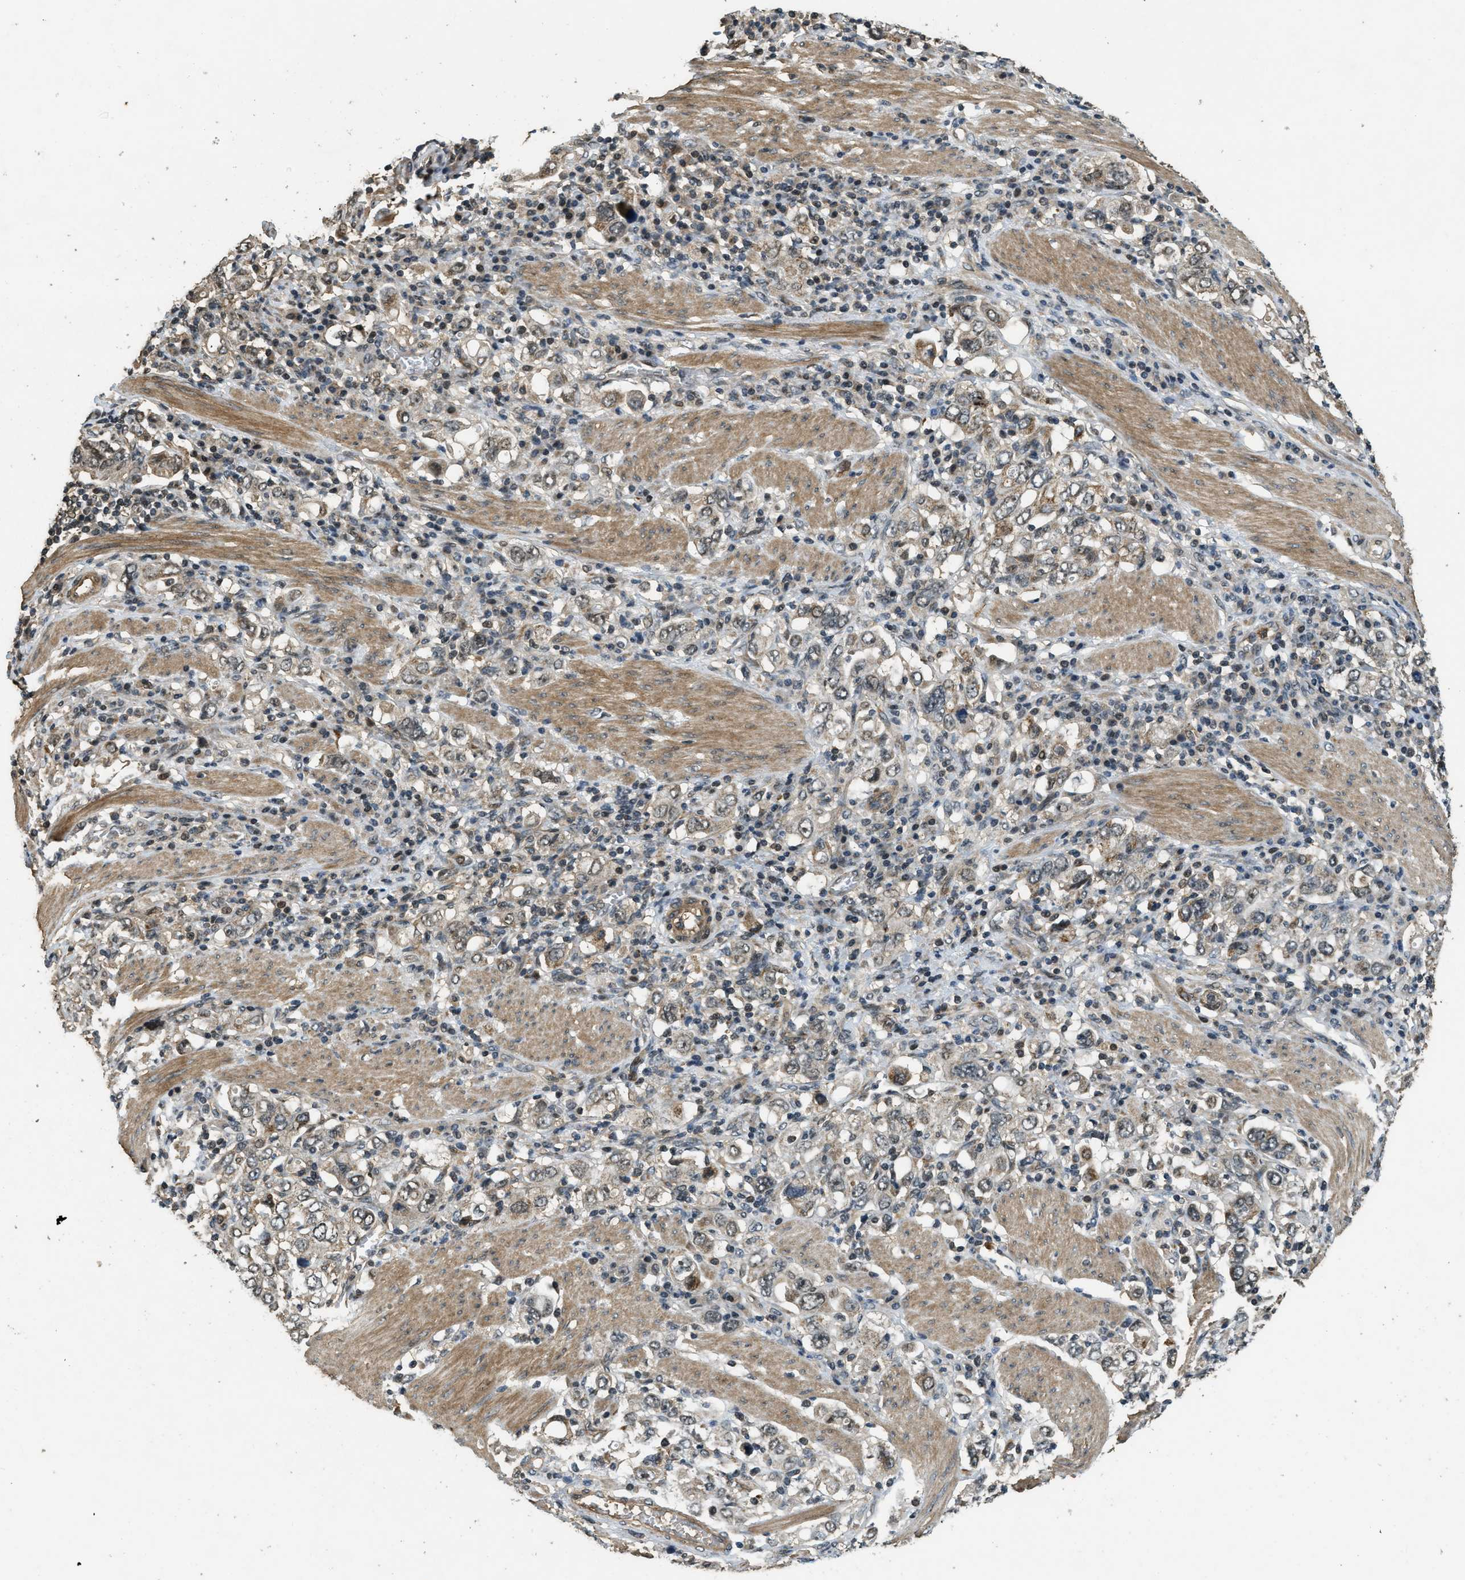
{"staining": {"intensity": "weak", "quantity": ">75%", "location": "cytoplasmic/membranous"}, "tissue": "stomach cancer", "cell_type": "Tumor cells", "image_type": "cancer", "snomed": [{"axis": "morphology", "description": "Adenocarcinoma, NOS"}, {"axis": "topography", "description": "Stomach, upper"}], "caption": "This histopathology image displays IHC staining of human adenocarcinoma (stomach), with low weak cytoplasmic/membranous positivity in about >75% of tumor cells.", "gene": "MED21", "patient": {"sex": "male", "age": 62}}